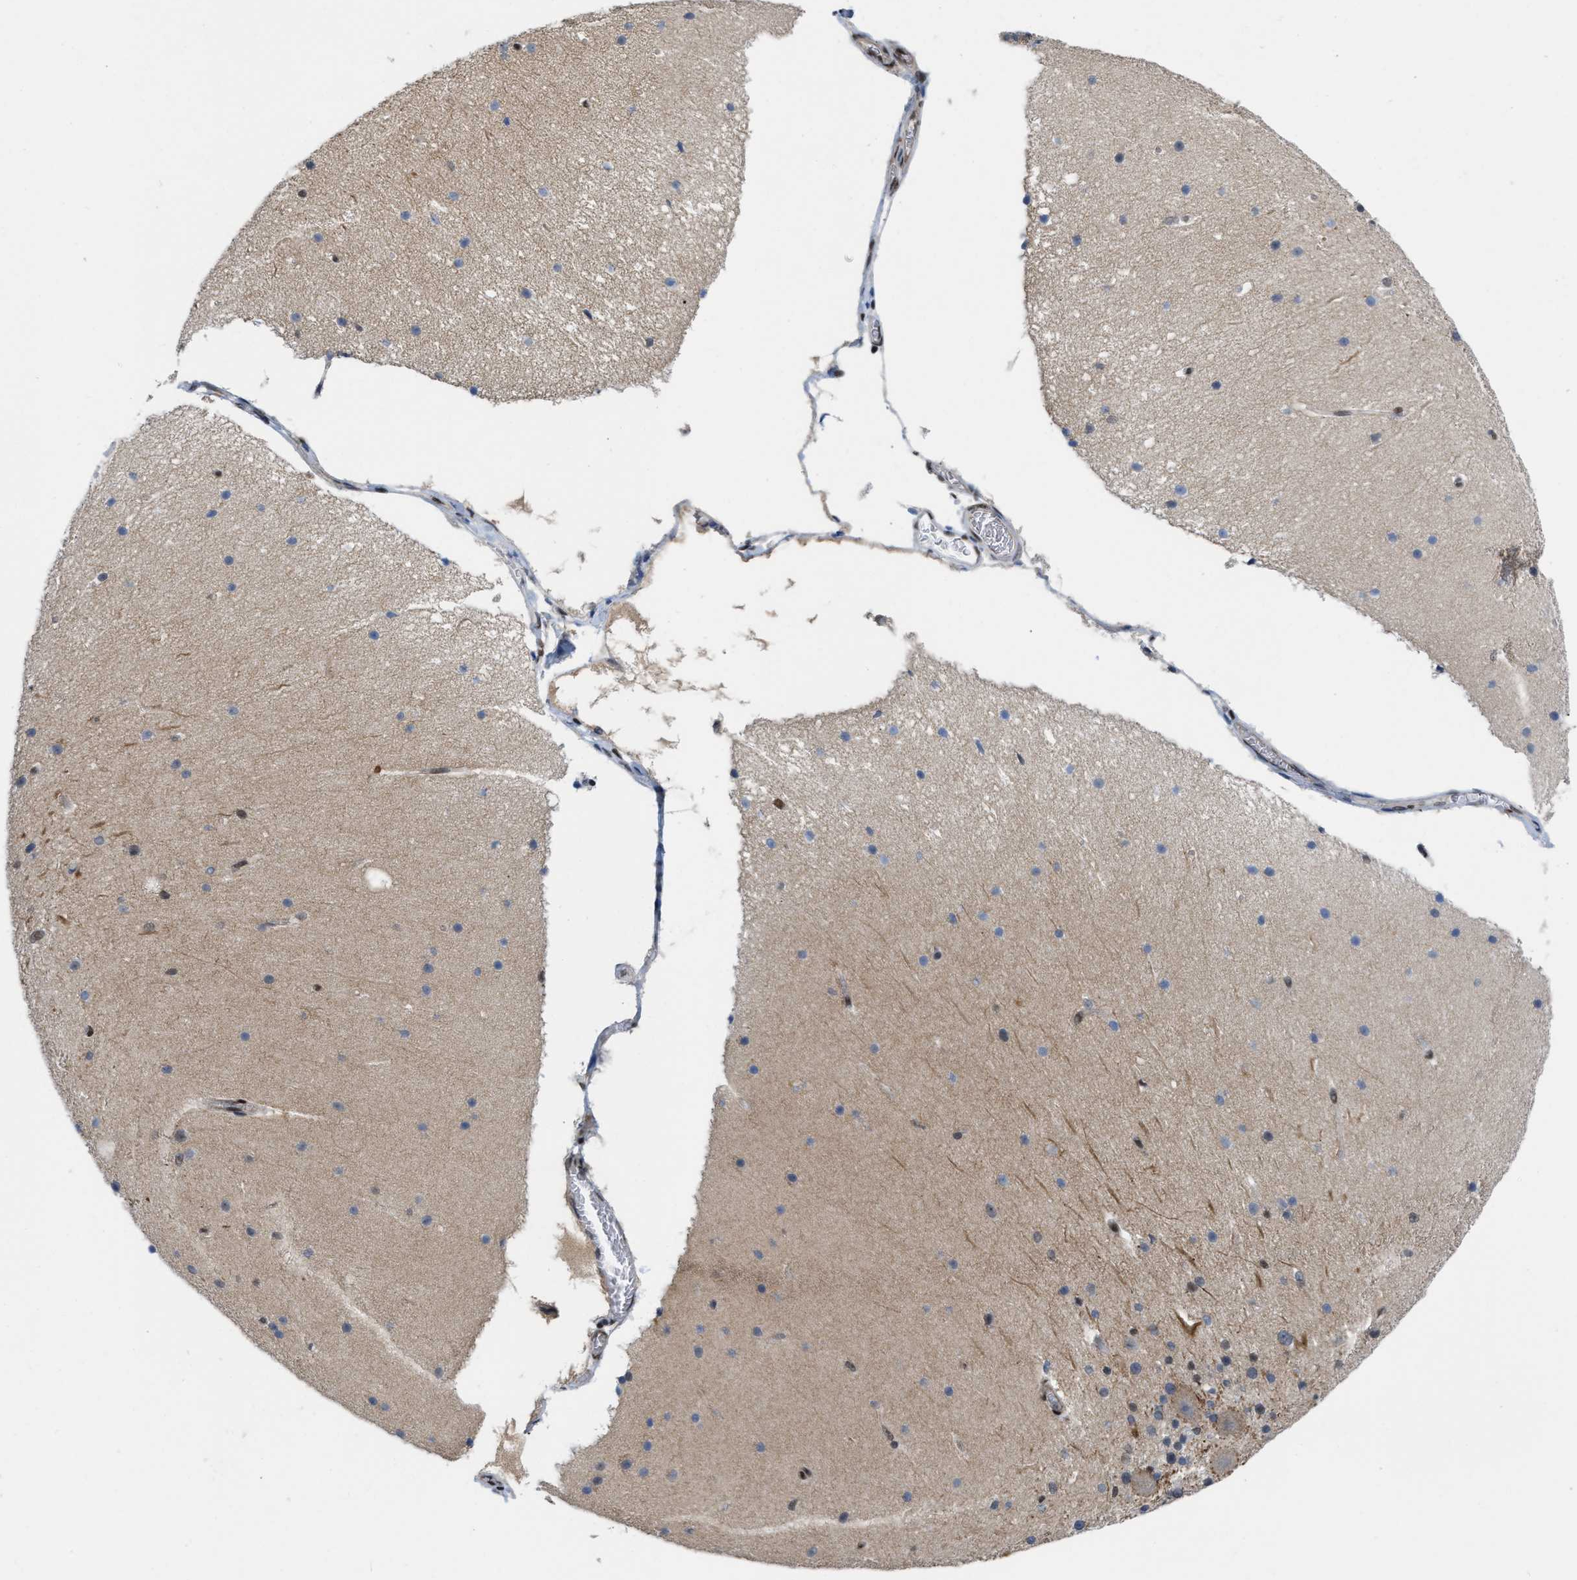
{"staining": {"intensity": "moderate", "quantity": "25%-75%", "location": "cytoplasmic/membranous"}, "tissue": "cerebellum", "cell_type": "Cells in granular layer", "image_type": "normal", "snomed": [{"axis": "morphology", "description": "Normal tissue, NOS"}, {"axis": "topography", "description": "Cerebellum"}], "caption": "Immunohistochemistry of benign cerebellum shows medium levels of moderate cytoplasmic/membranous positivity in approximately 25%-75% of cells in granular layer.", "gene": "MIER1", "patient": {"sex": "female", "age": 19}}